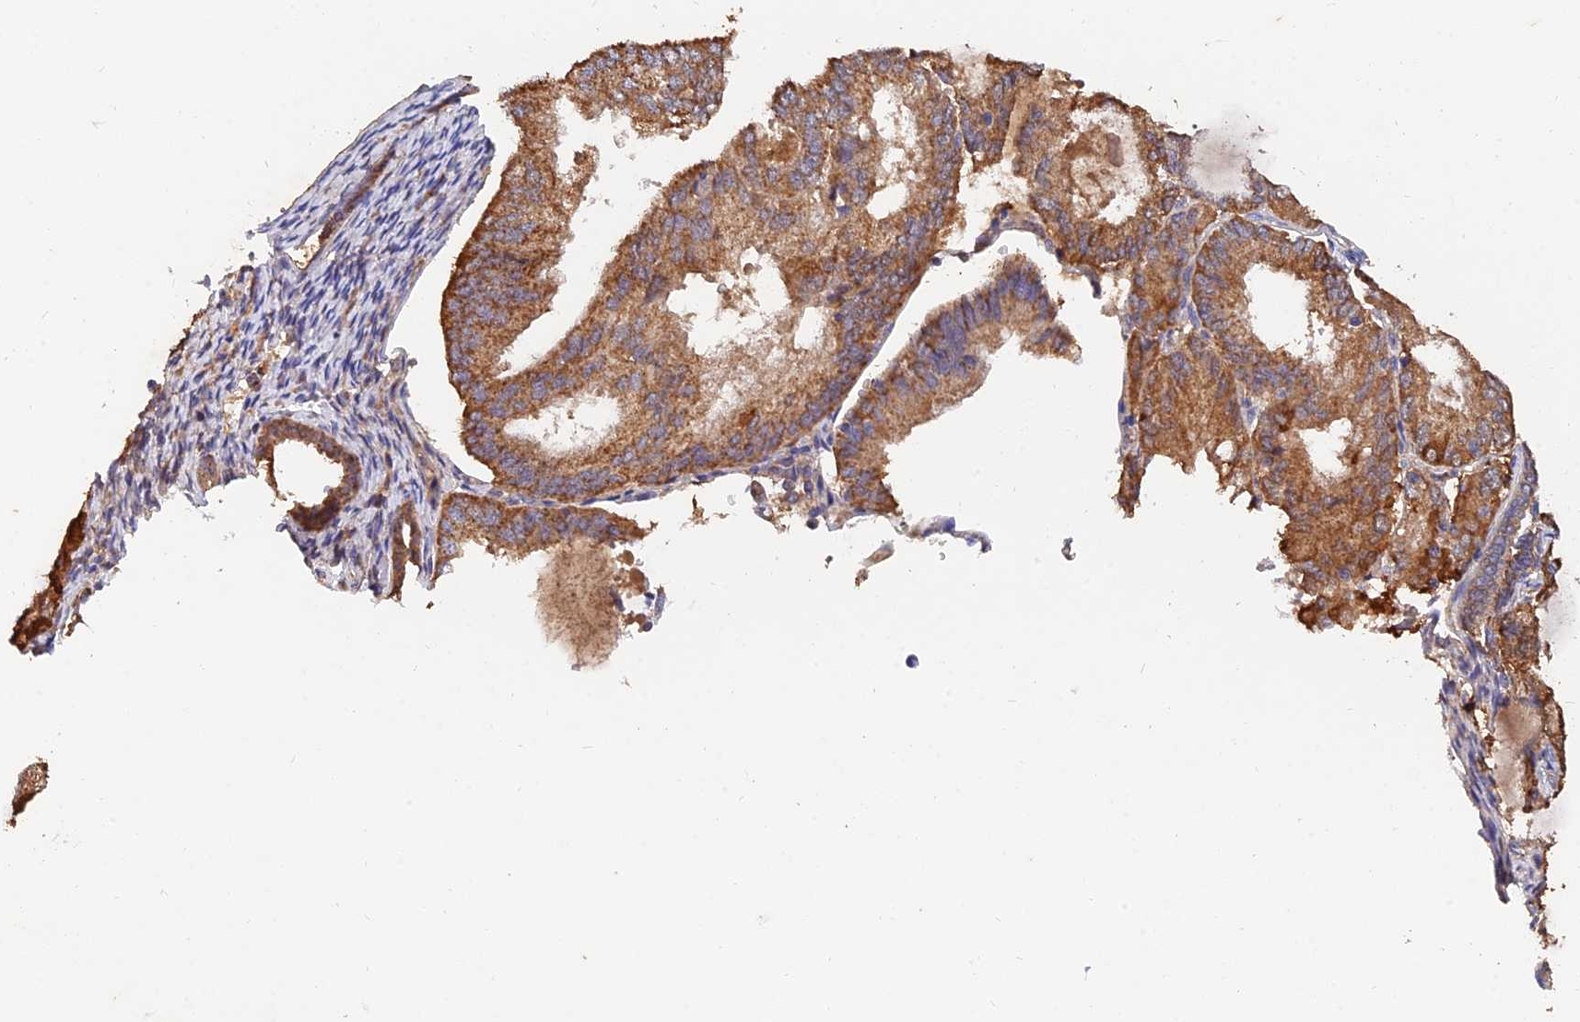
{"staining": {"intensity": "moderate", "quantity": ">75%", "location": "cytoplasmic/membranous"}, "tissue": "endometrial cancer", "cell_type": "Tumor cells", "image_type": "cancer", "snomed": [{"axis": "morphology", "description": "Adenocarcinoma, NOS"}, {"axis": "topography", "description": "Endometrium"}], "caption": "IHC micrograph of endometrial adenocarcinoma stained for a protein (brown), which displays medium levels of moderate cytoplasmic/membranous positivity in about >75% of tumor cells.", "gene": "SLC38A11", "patient": {"sex": "female", "age": 81}}